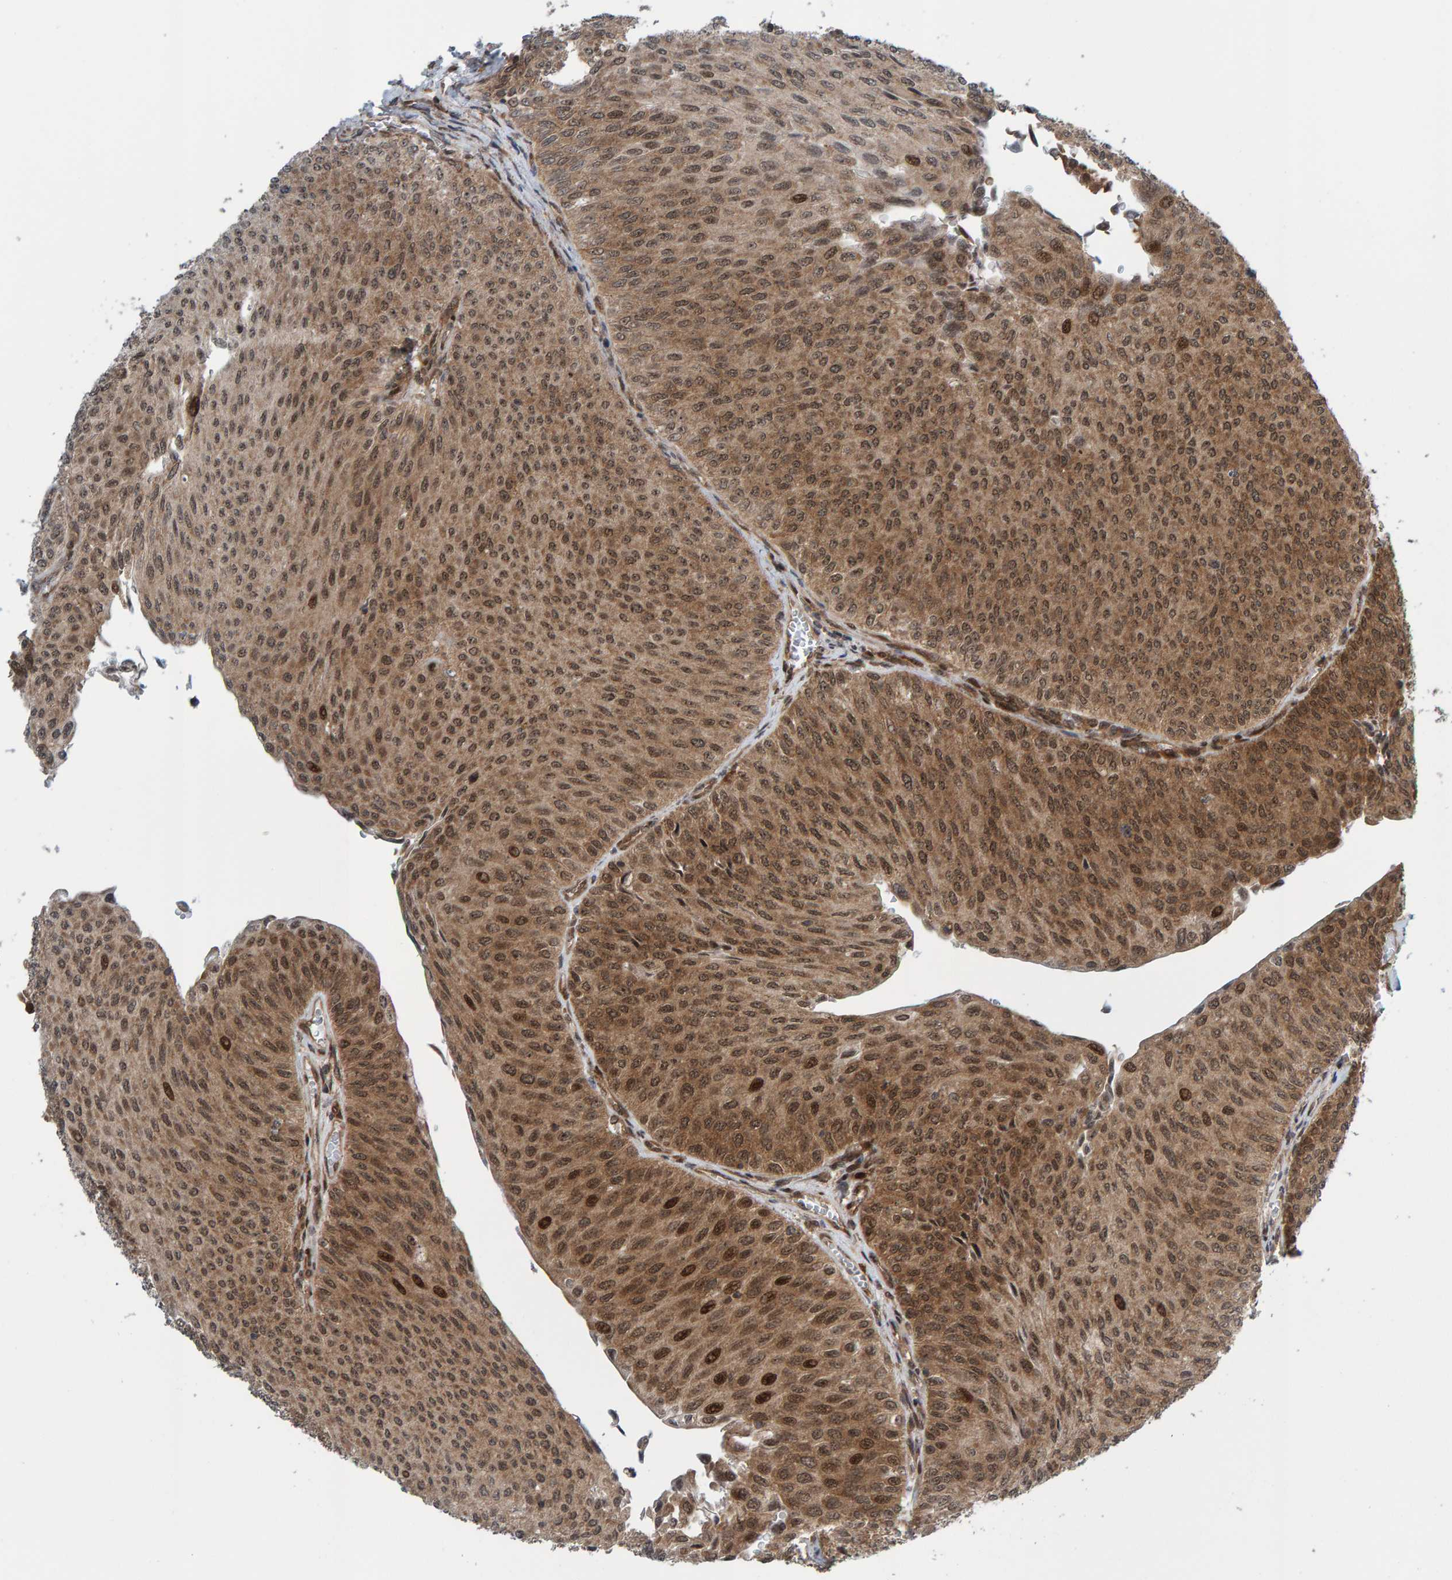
{"staining": {"intensity": "moderate", "quantity": ">75%", "location": "cytoplasmic/membranous,nuclear"}, "tissue": "urothelial cancer", "cell_type": "Tumor cells", "image_type": "cancer", "snomed": [{"axis": "morphology", "description": "Urothelial carcinoma, Low grade"}, {"axis": "topography", "description": "Urinary bladder"}], "caption": "Immunohistochemistry photomicrograph of urothelial carcinoma (low-grade) stained for a protein (brown), which demonstrates medium levels of moderate cytoplasmic/membranous and nuclear staining in about >75% of tumor cells.", "gene": "ZNF366", "patient": {"sex": "male", "age": 78}}